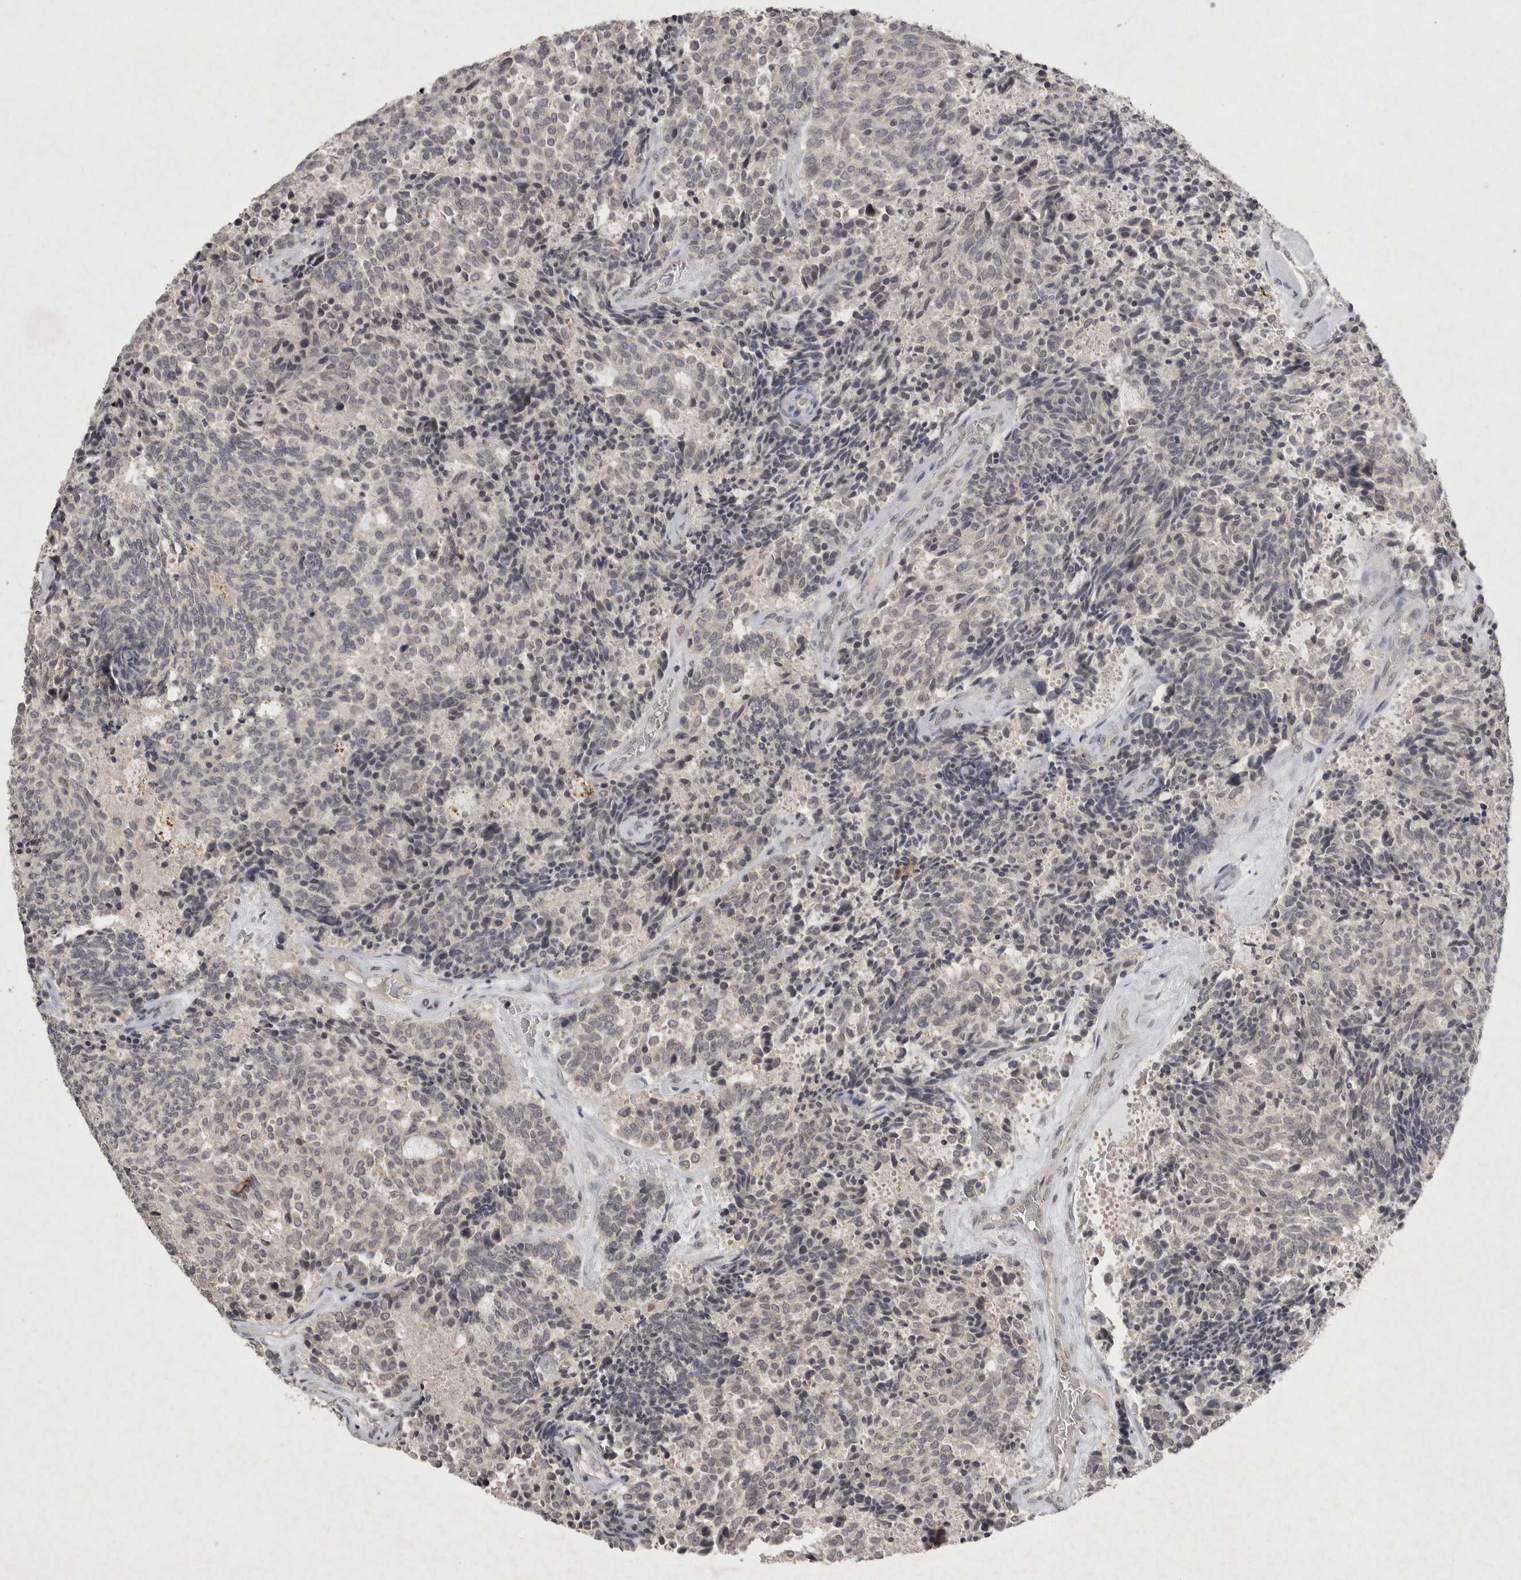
{"staining": {"intensity": "negative", "quantity": "none", "location": "none"}, "tissue": "carcinoid", "cell_type": "Tumor cells", "image_type": "cancer", "snomed": [{"axis": "morphology", "description": "Carcinoid, malignant, NOS"}, {"axis": "topography", "description": "Pancreas"}], "caption": "Carcinoid (malignant) was stained to show a protein in brown. There is no significant positivity in tumor cells.", "gene": "APLNR", "patient": {"sex": "female", "age": 54}}